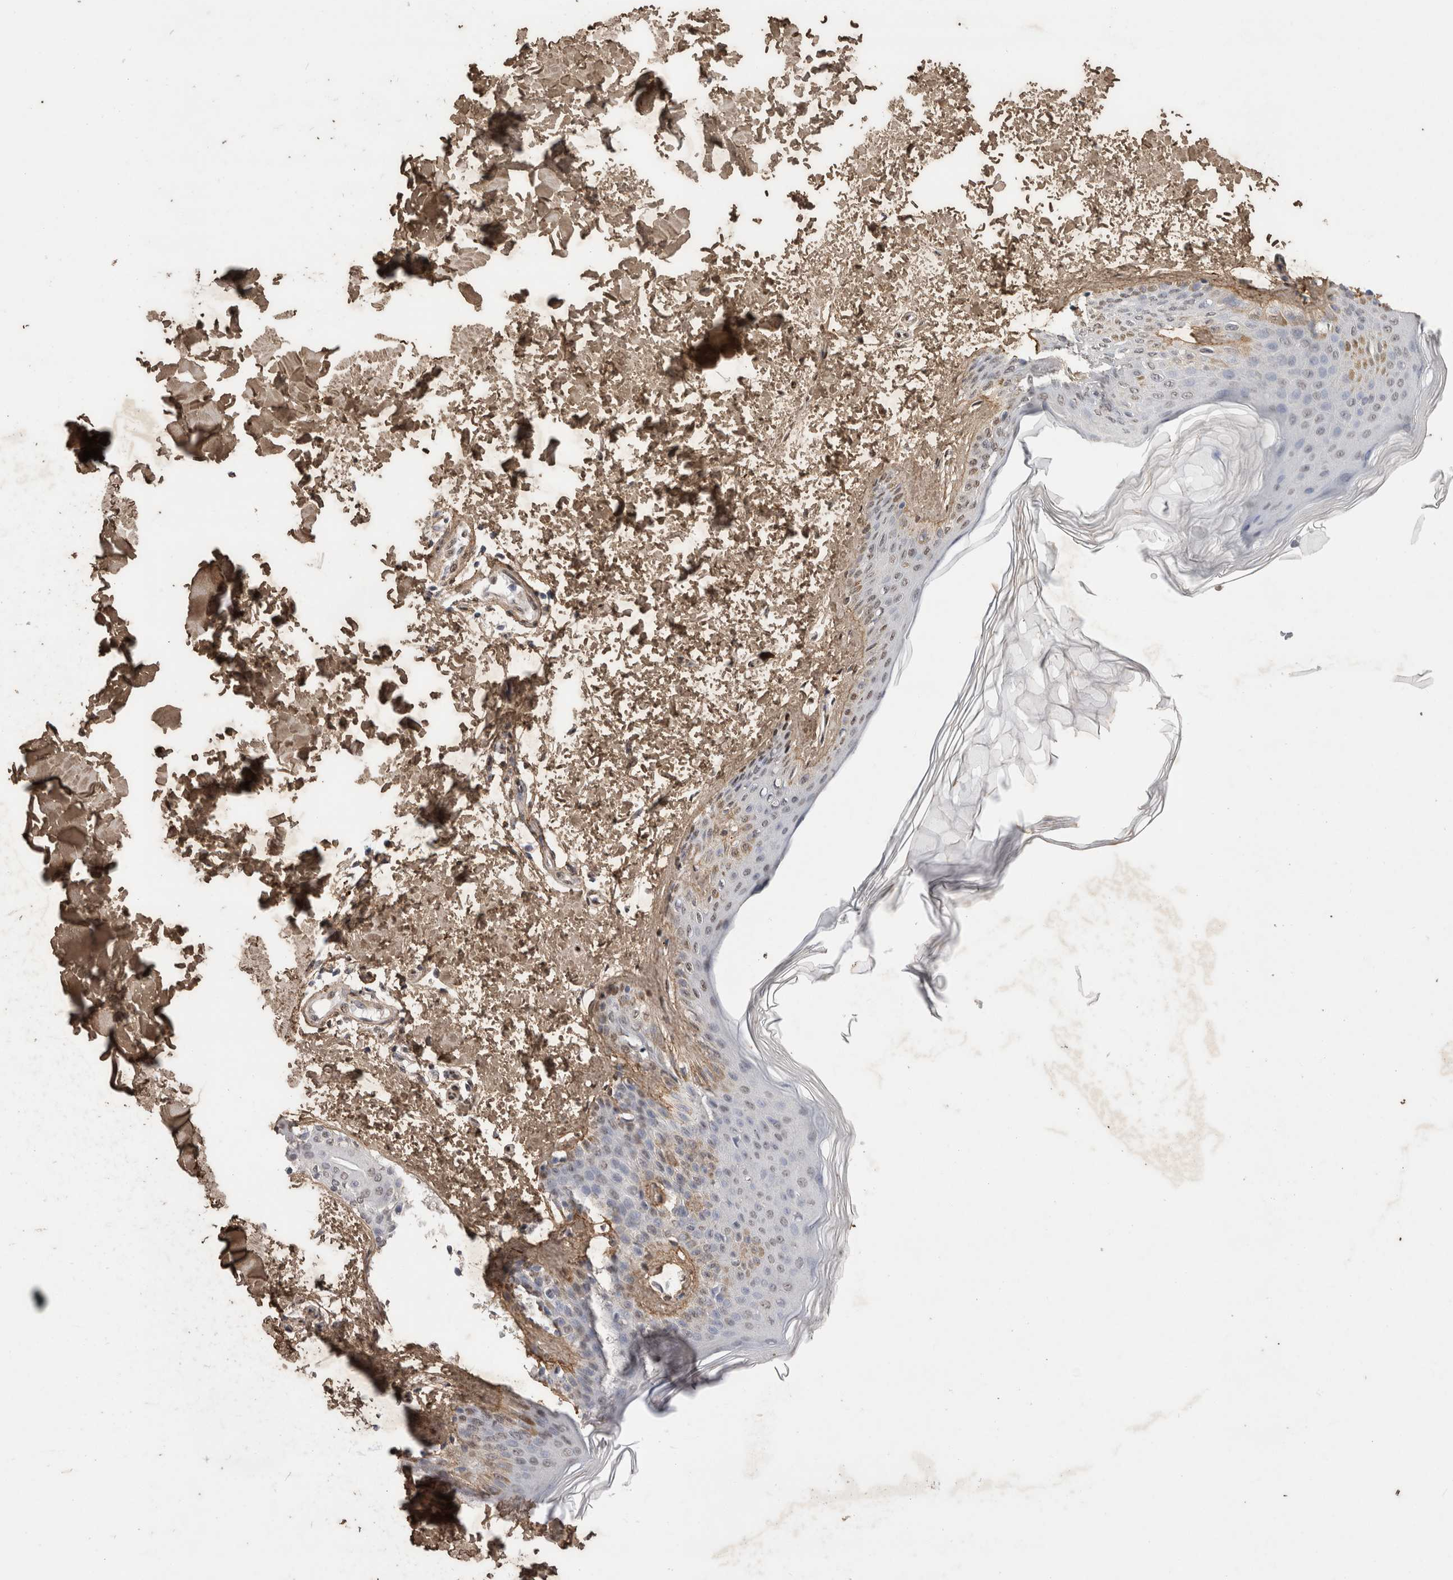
{"staining": {"intensity": "moderate", "quantity": ">75%", "location": "cytoplasmic/membranous"}, "tissue": "skin", "cell_type": "Fibroblasts", "image_type": "normal", "snomed": [{"axis": "morphology", "description": "Normal tissue, NOS"}, {"axis": "morphology", "description": "Neoplasm, benign, NOS"}, {"axis": "topography", "description": "Skin"}, {"axis": "topography", "description": "Soft tissue"}], "caption": "Moderate cytoplasmic/membranous positivity is present in approximately >75% of fibroblasts in unremarkable skin.", "gene": "C1QTNF5", "patient": {"sex": "male", "age": 26}}